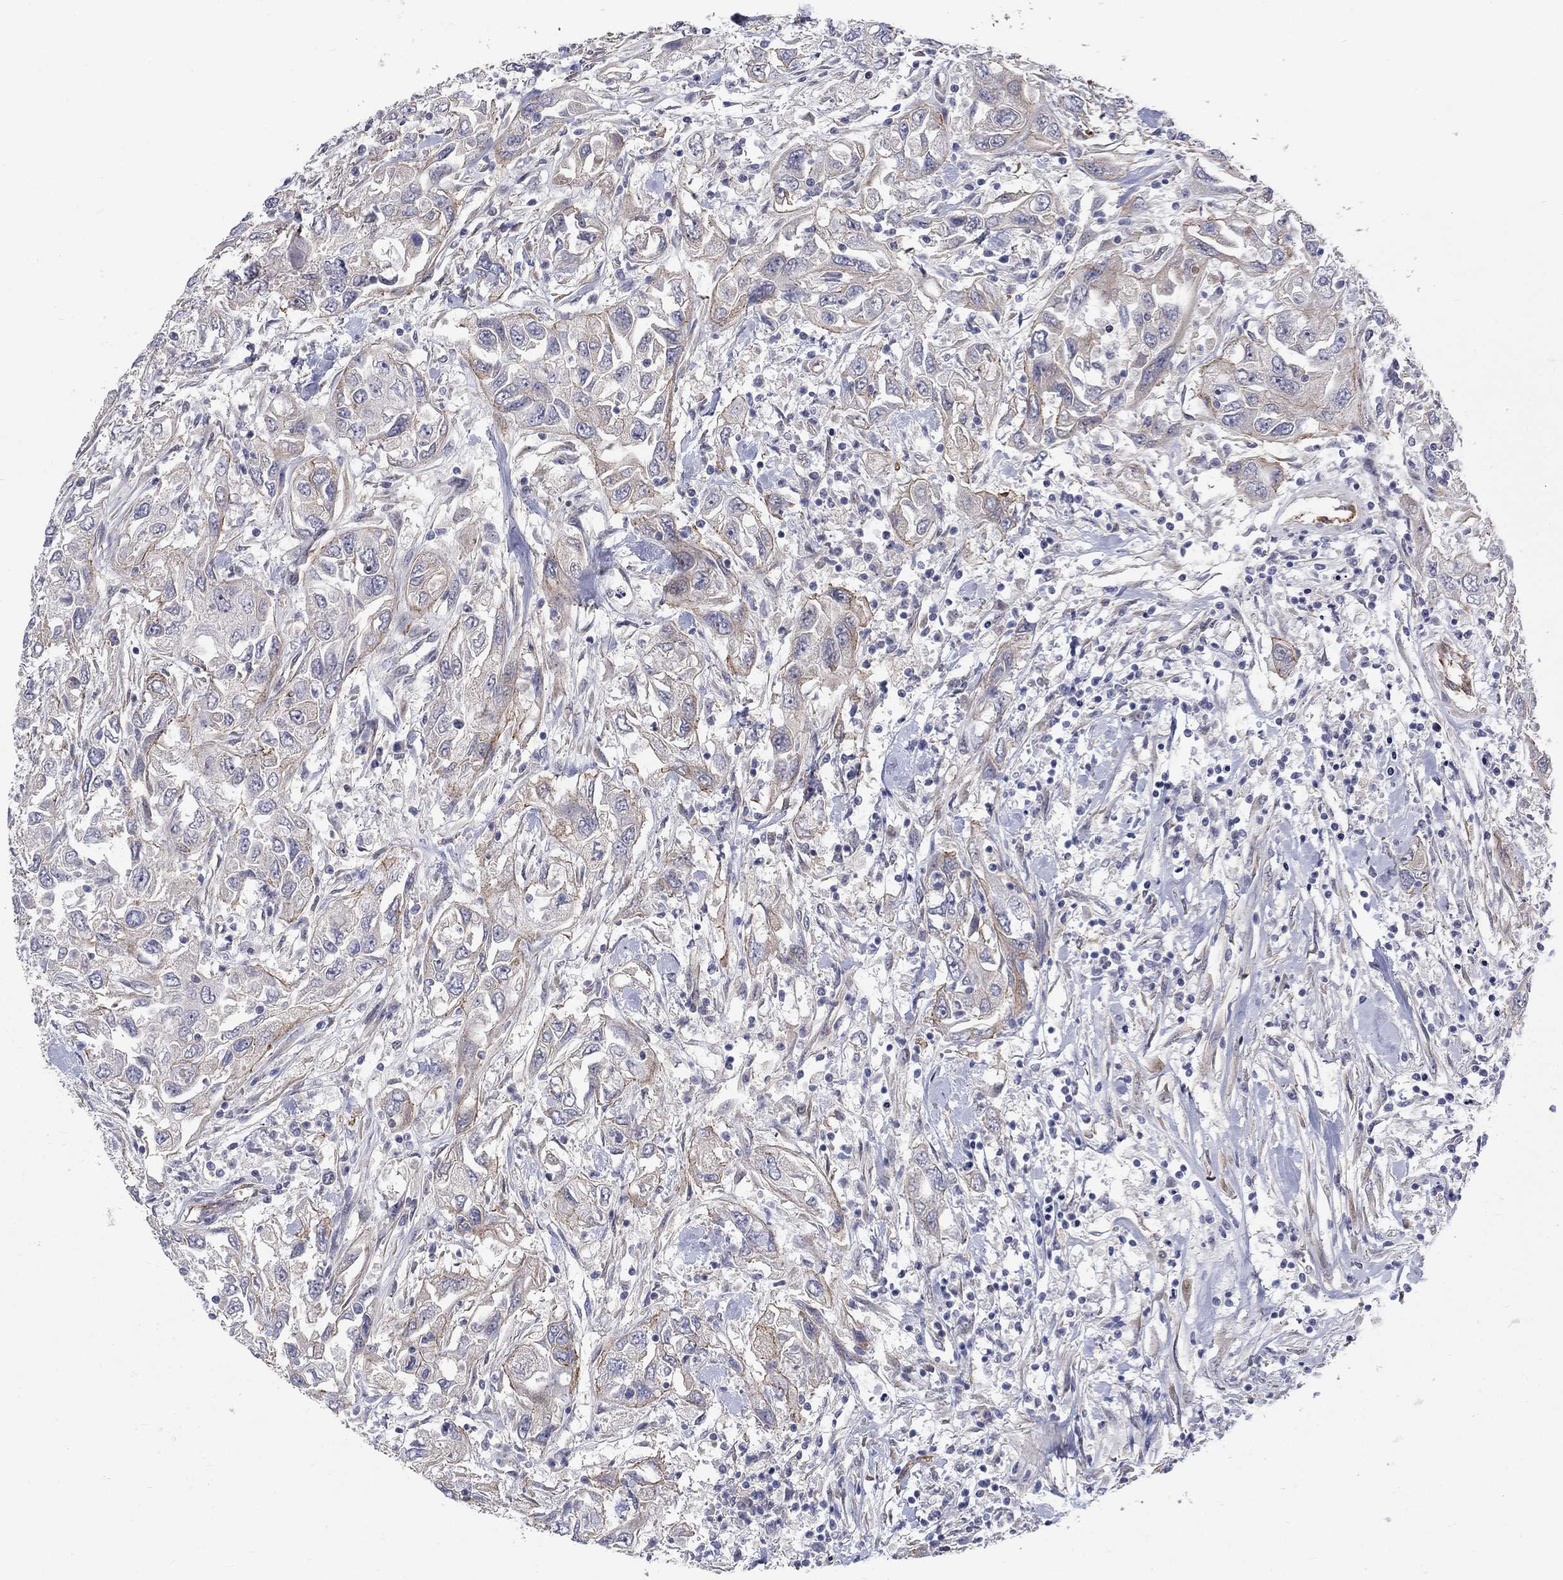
{"staining": {"intensity": "moderate", "quantity": "<25%", "location": "cytoplasmic/membranous"}, "tissue": "urothelial cancer", "cell_type": "Tumor cells", "image_type": "cancer", "snomed": [{"axis": "morphology", "description": "Urothelial carcinoma, High grade"}, {"axis": "topography", "description": "Urinary bladder"}], "caption": "Immunohistochemical staining of urothelial carcinoma (high-grade) demonstrates low levels of moderate cytoplasmic/membranous protein staining in approximately <25% of tumor cells. Nuclei are stained in blue.", "gene": "SLC1A1", "patient": {"sex": "male", "age": 76}}